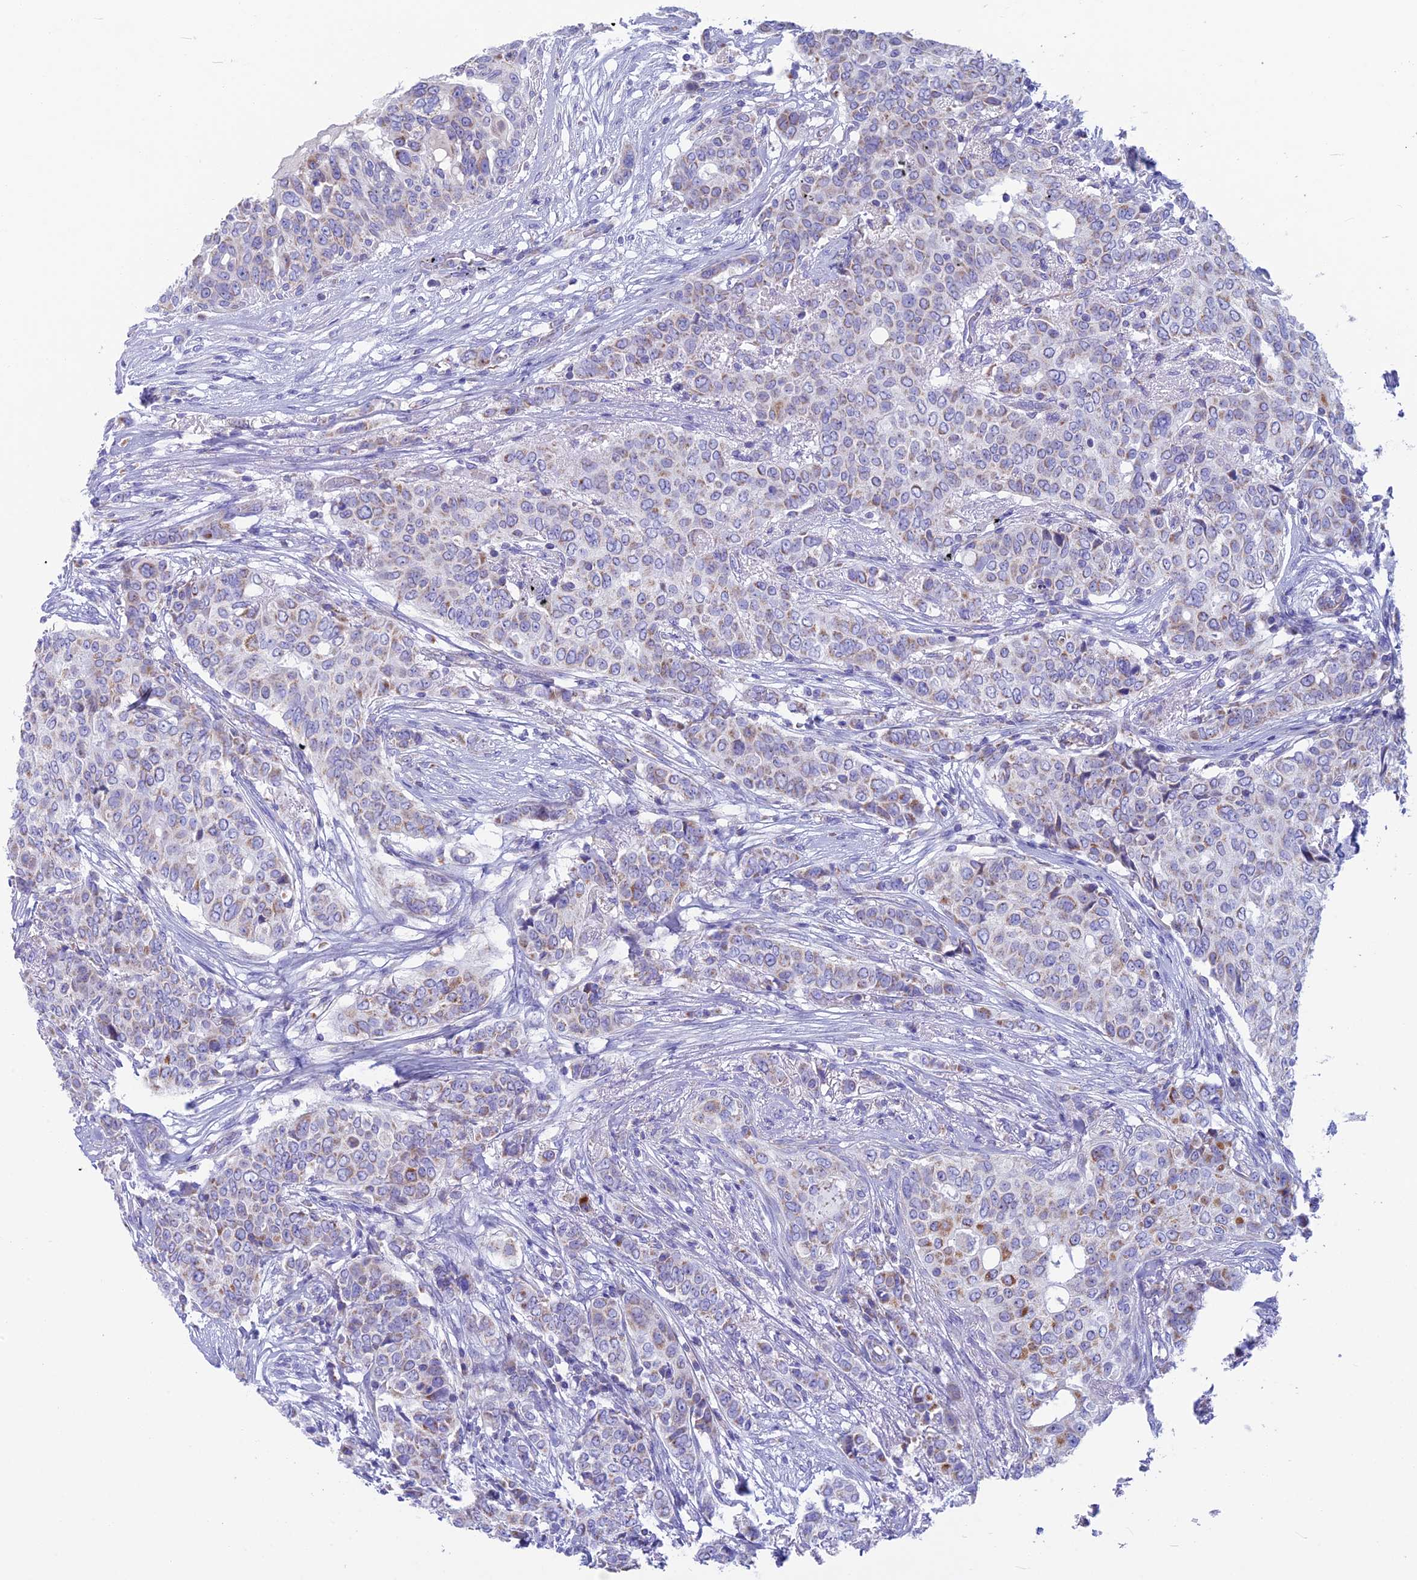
{"staining": {"intensity": "moderate", "quantity": "<25%", "location": "cytoplasmic/membranous"}, "tissue": "breast cancer", "cell_type": "Tumor cells", "image_type": "cancer", "snomed": [{"axis": "morphology", "description": "Lobular carcinoma"}, {"axis": "topography", "description": "Breast"}], "caption": "A histopathology image showing moderate cytoplasmic/membranous staining in about <25% of tumor cells in lobular carcinoma (breast), as visualized by brown immunohistochemical staining.", "gene": "CS", "patient": {"sex": "female", "age": 51}}